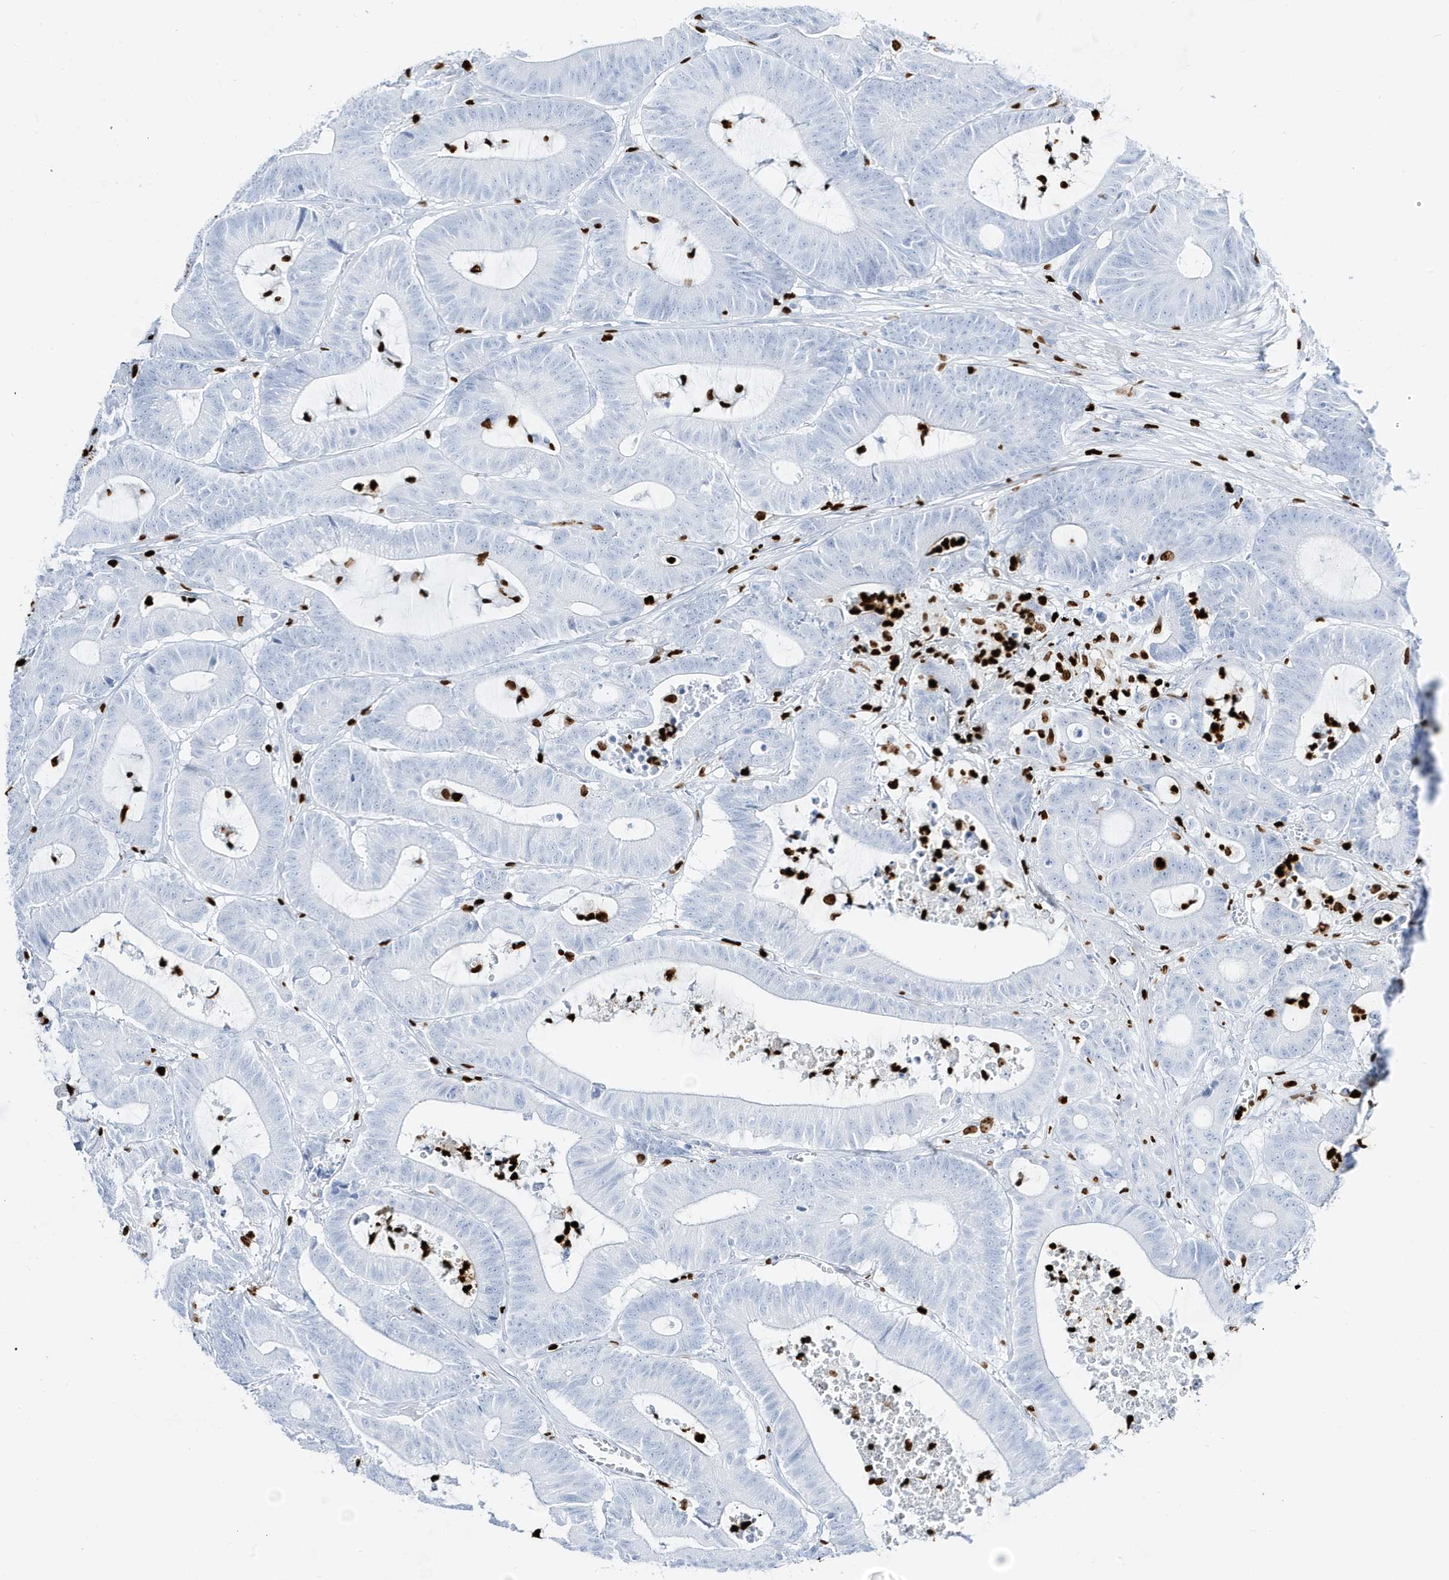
{"staining": {"intensity": "negative", "quantity": "none", "location": "none"}, "tissue": "colorectal cancer", "cell_type": "Tumor cells", "image_type": "cancer", "snomed": [{"axis": "morphology", "description": "Adenocarcinoma, NOS"}, {"axis": "topography", "description": "Colon"}], "caption": "Colorectal cancer was stained to show a protein in brown. There is no significant expression in tumor cells.", "gene": "MNDA", "patient": {"sex": "female", "age": 84}}